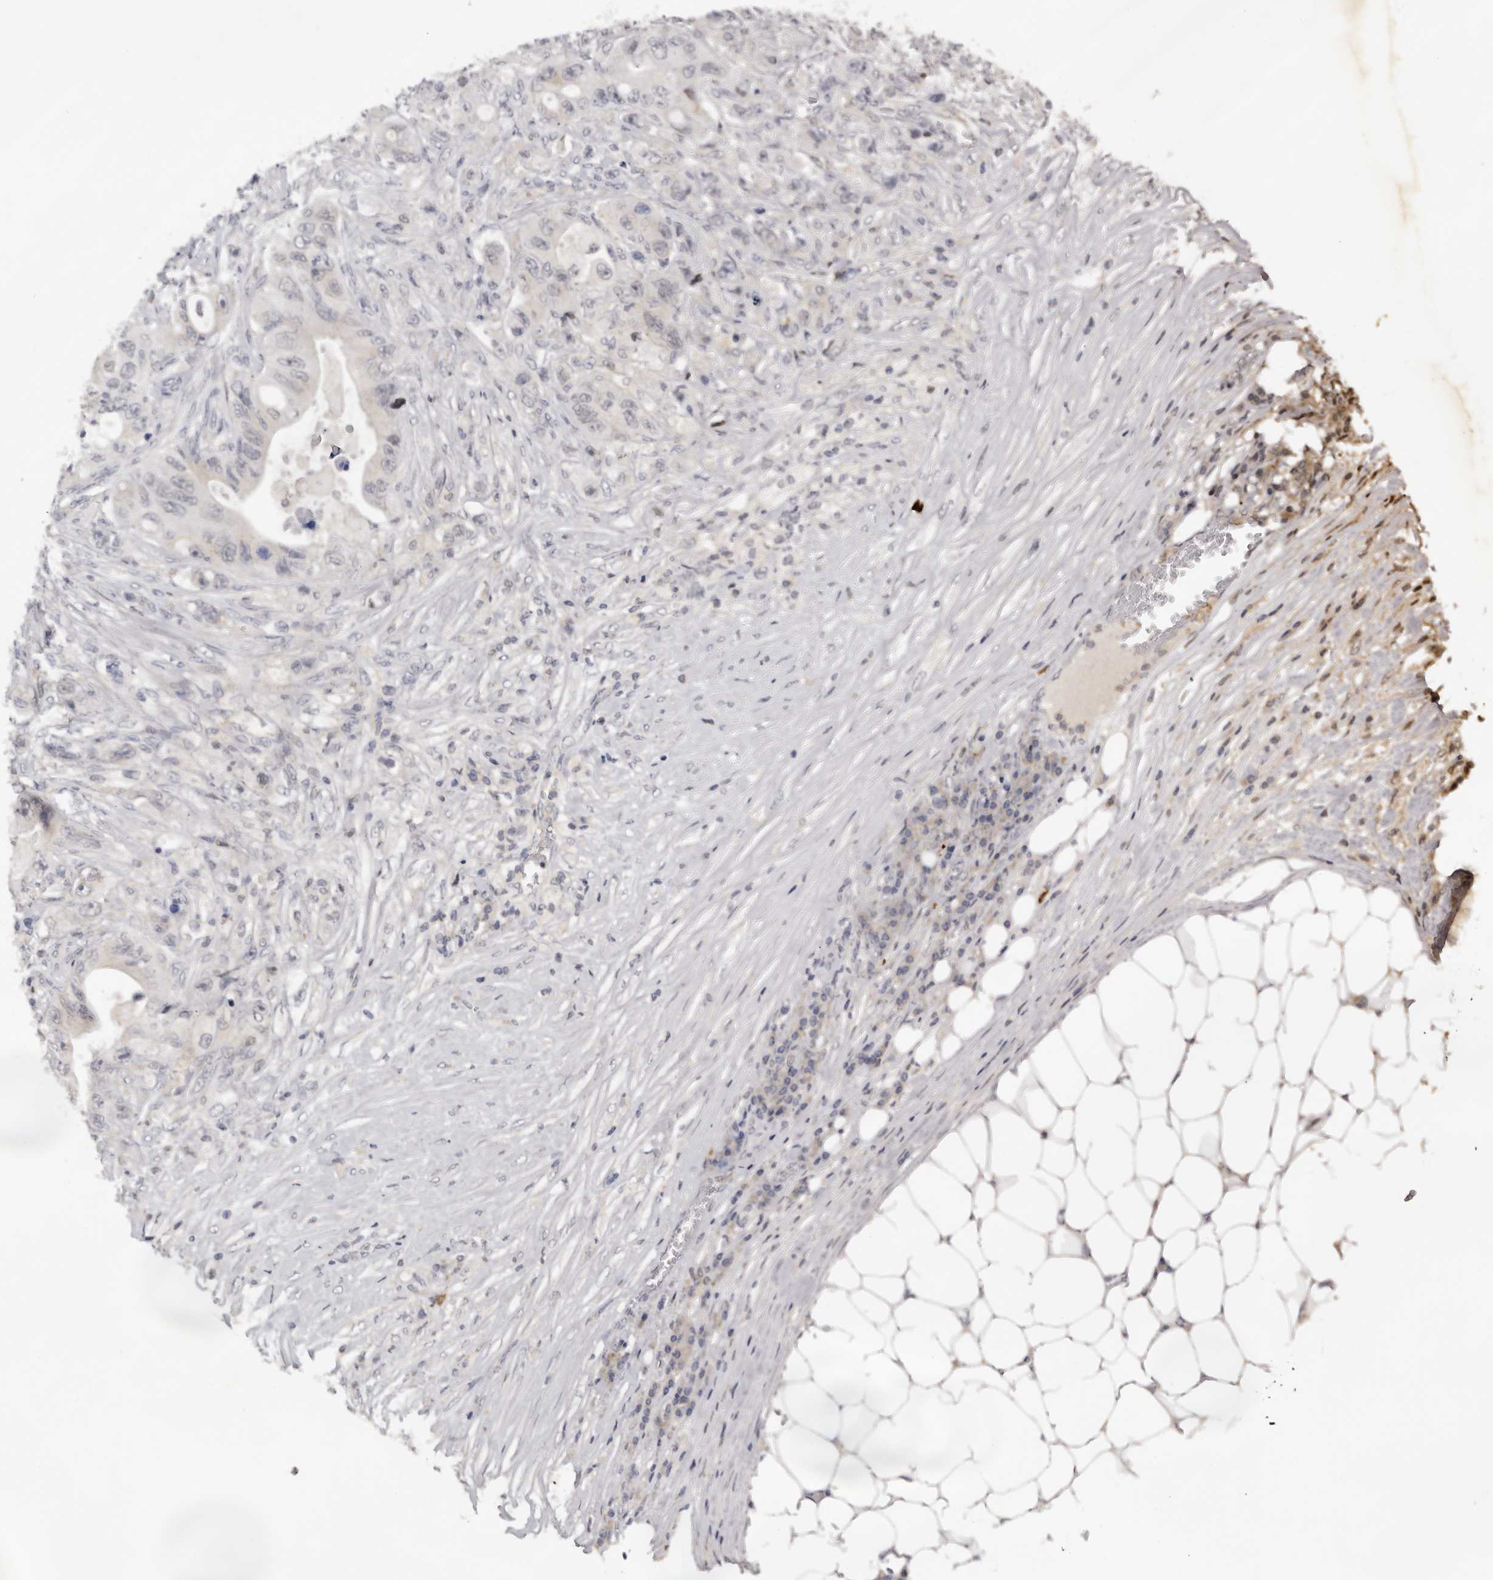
{"staining": {"intensity": "negative", "quantity": "none", "location": "none"}, "tissue": "colorectal cancer", "cell_type": "Tumor cells", "image_type": "cancer", "snomed": [{"axis": "morphology", "description": "Adenocarcinoma, NOS"}, {"axis": "topography", "description": "Colon"}], "caption": "A photomicrograph of colorectal adenocarcinoma stained for a protein exhibits no brown staining in tumor cells. (Immunohistochemistry, brightfield microscopy, high magnification).", "gene": "KIF2B", "patient": {"sex": "female", "age": 46}}